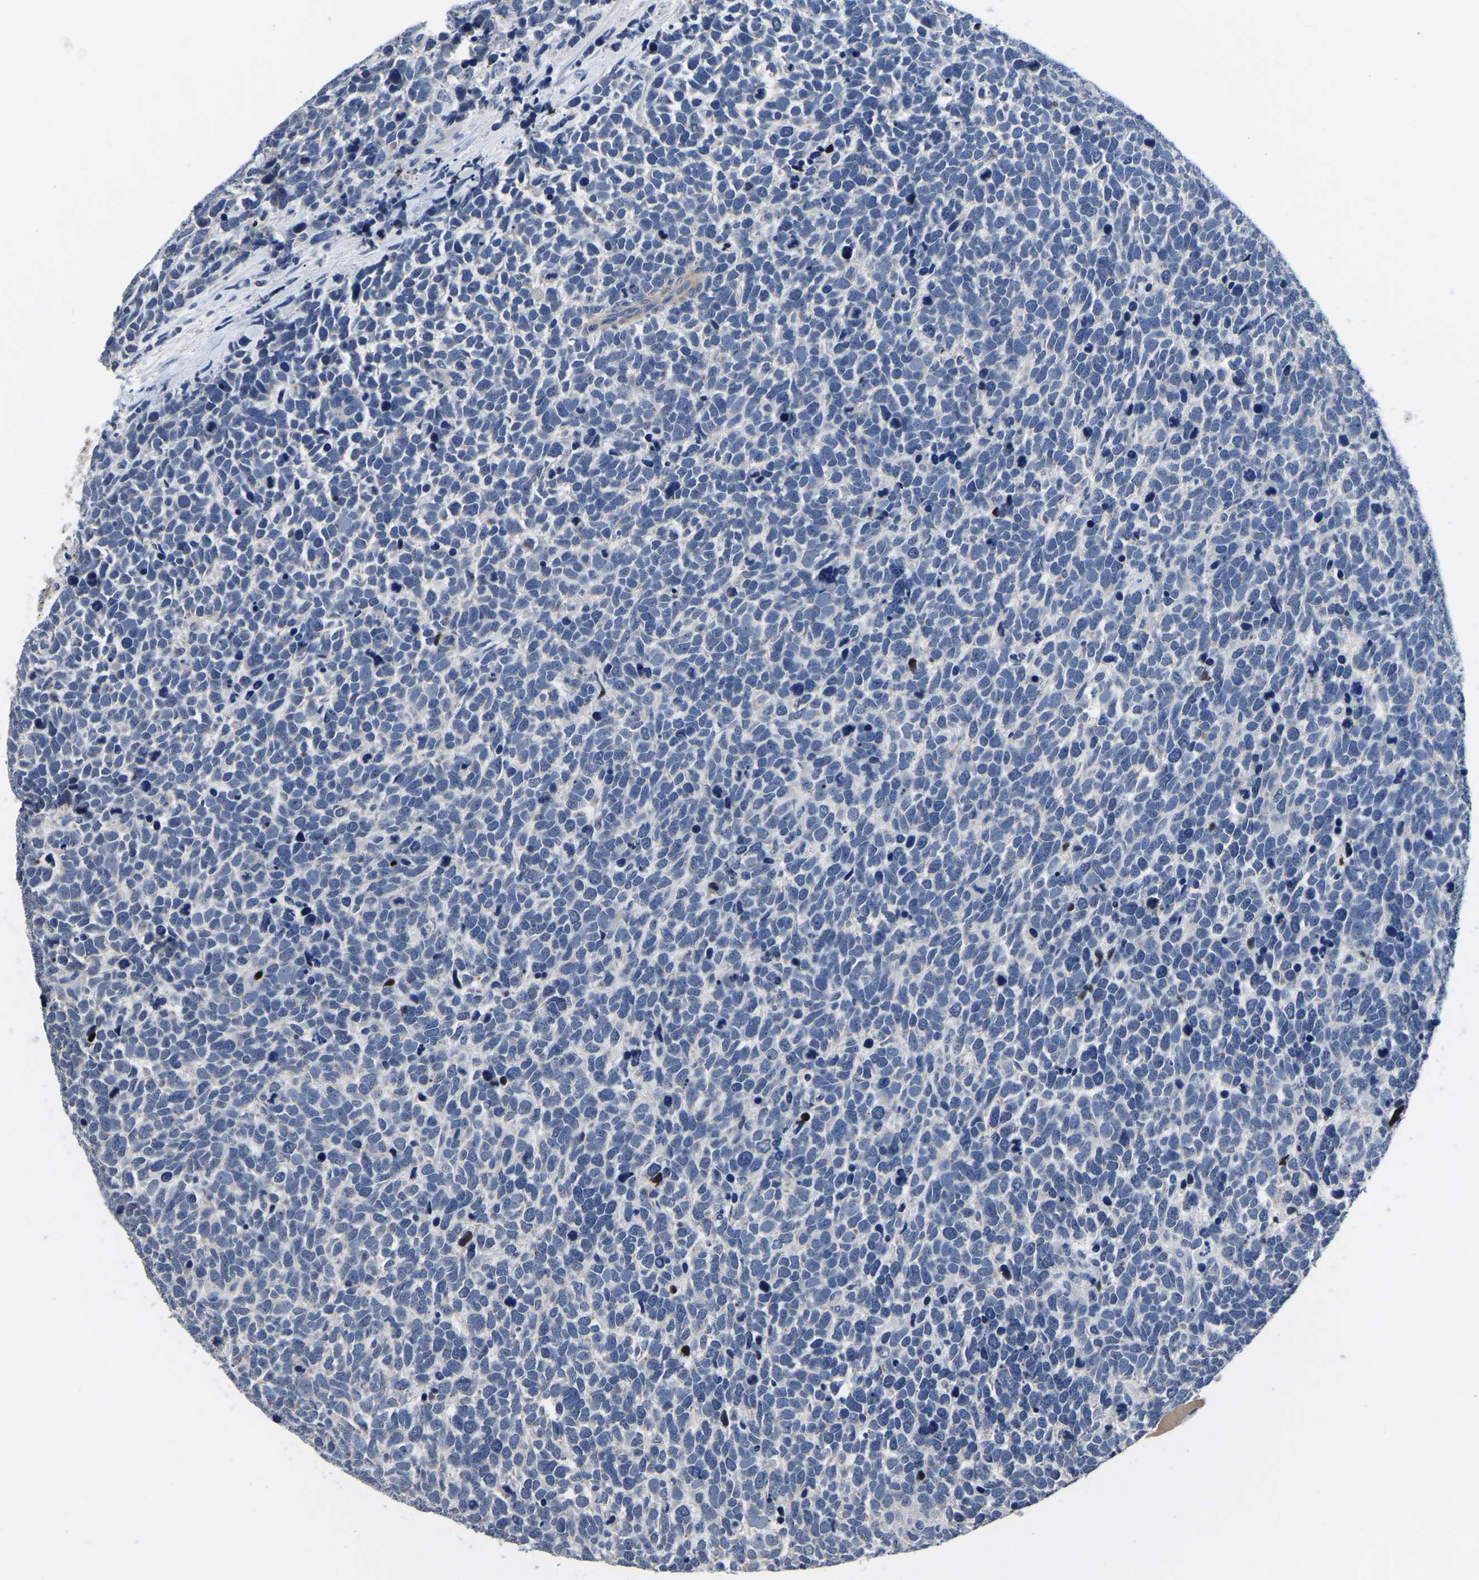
{"staining": {"intensity": "negative", "quantity": "none", "location": "none"}, "tissue": "urothelial cancer", "cell_type": "Tumor cells", "image_type": "cancer", "snomed": [{"axis": "morphology", "description": "Urothelial carcinoma, High grade"}, {"axis": "topography", "description": "Urinary bladder"}], "caption": "Immunohistochemistry histopathology image of human high-grade urothelial carcinoma stained for a protein (brown), which displays no staining in tumor cells.", "gene": "FGD5", "patient": {"sex": "female", "age": 82}}